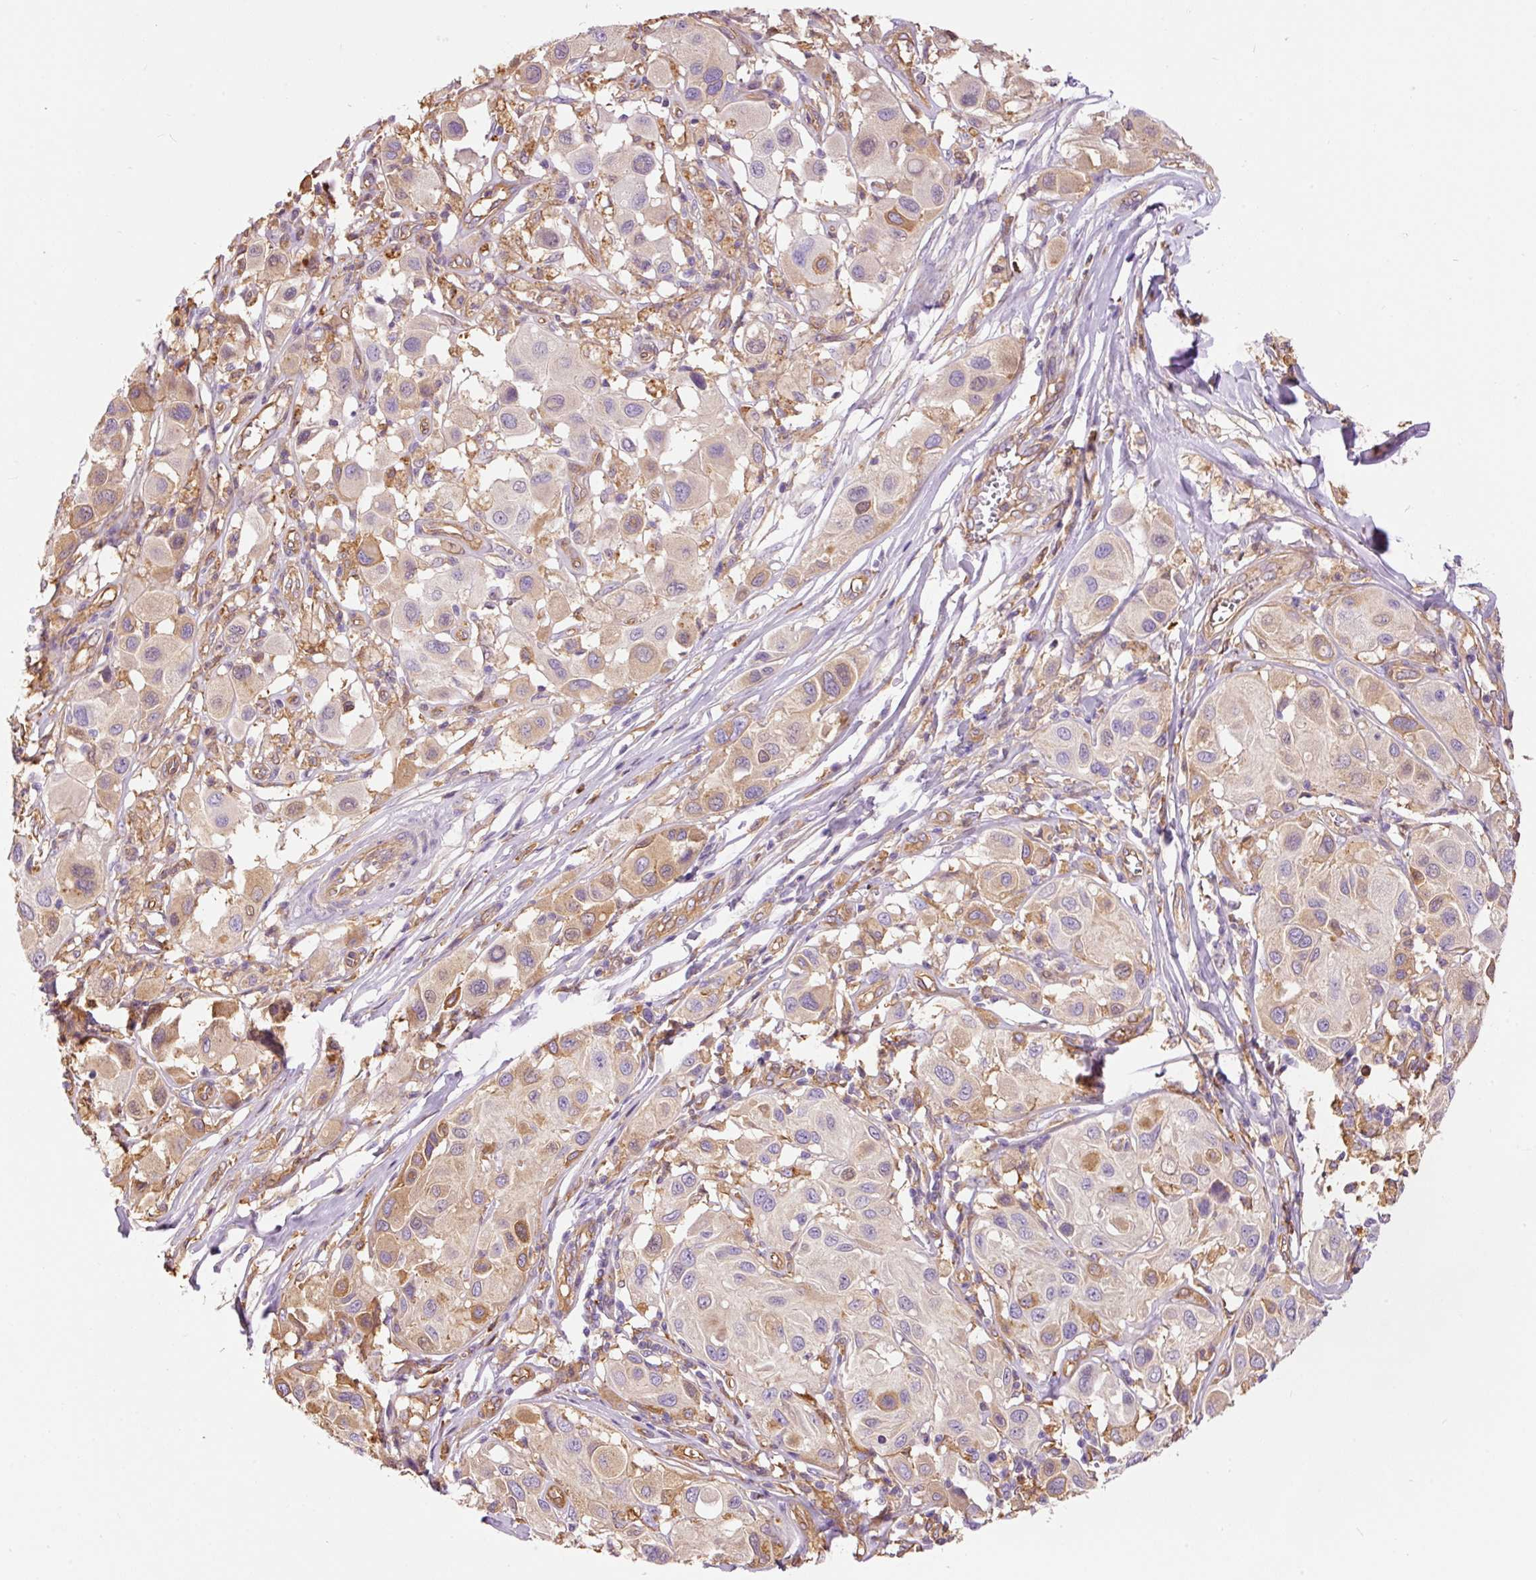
{"staining": {"intensity": "weak", "quantity": "25%-75%", "location": "cytoplasmic/membranous"}, "tissue": "melanoma", "cell_type": "Tumor cells", "image_type": "cancer", "snomed": [{"axis": "morphology", "description": "Malignant melanoma, Metastatic site"}, {"axis": "topography", "description": "Skin"}], "caption": "Tumor cells display low levels of weak cytoplasmic/membranous positivity in about 25%-75% of cells in melanoma. The staining was performed using DAB to visualize the protein expression in brown, while the nuclei were stained in blue with hematoxylin (Magnification: 20x).", "gene": "IL10RB", "patient": {"sex": "male", "age": 41}}